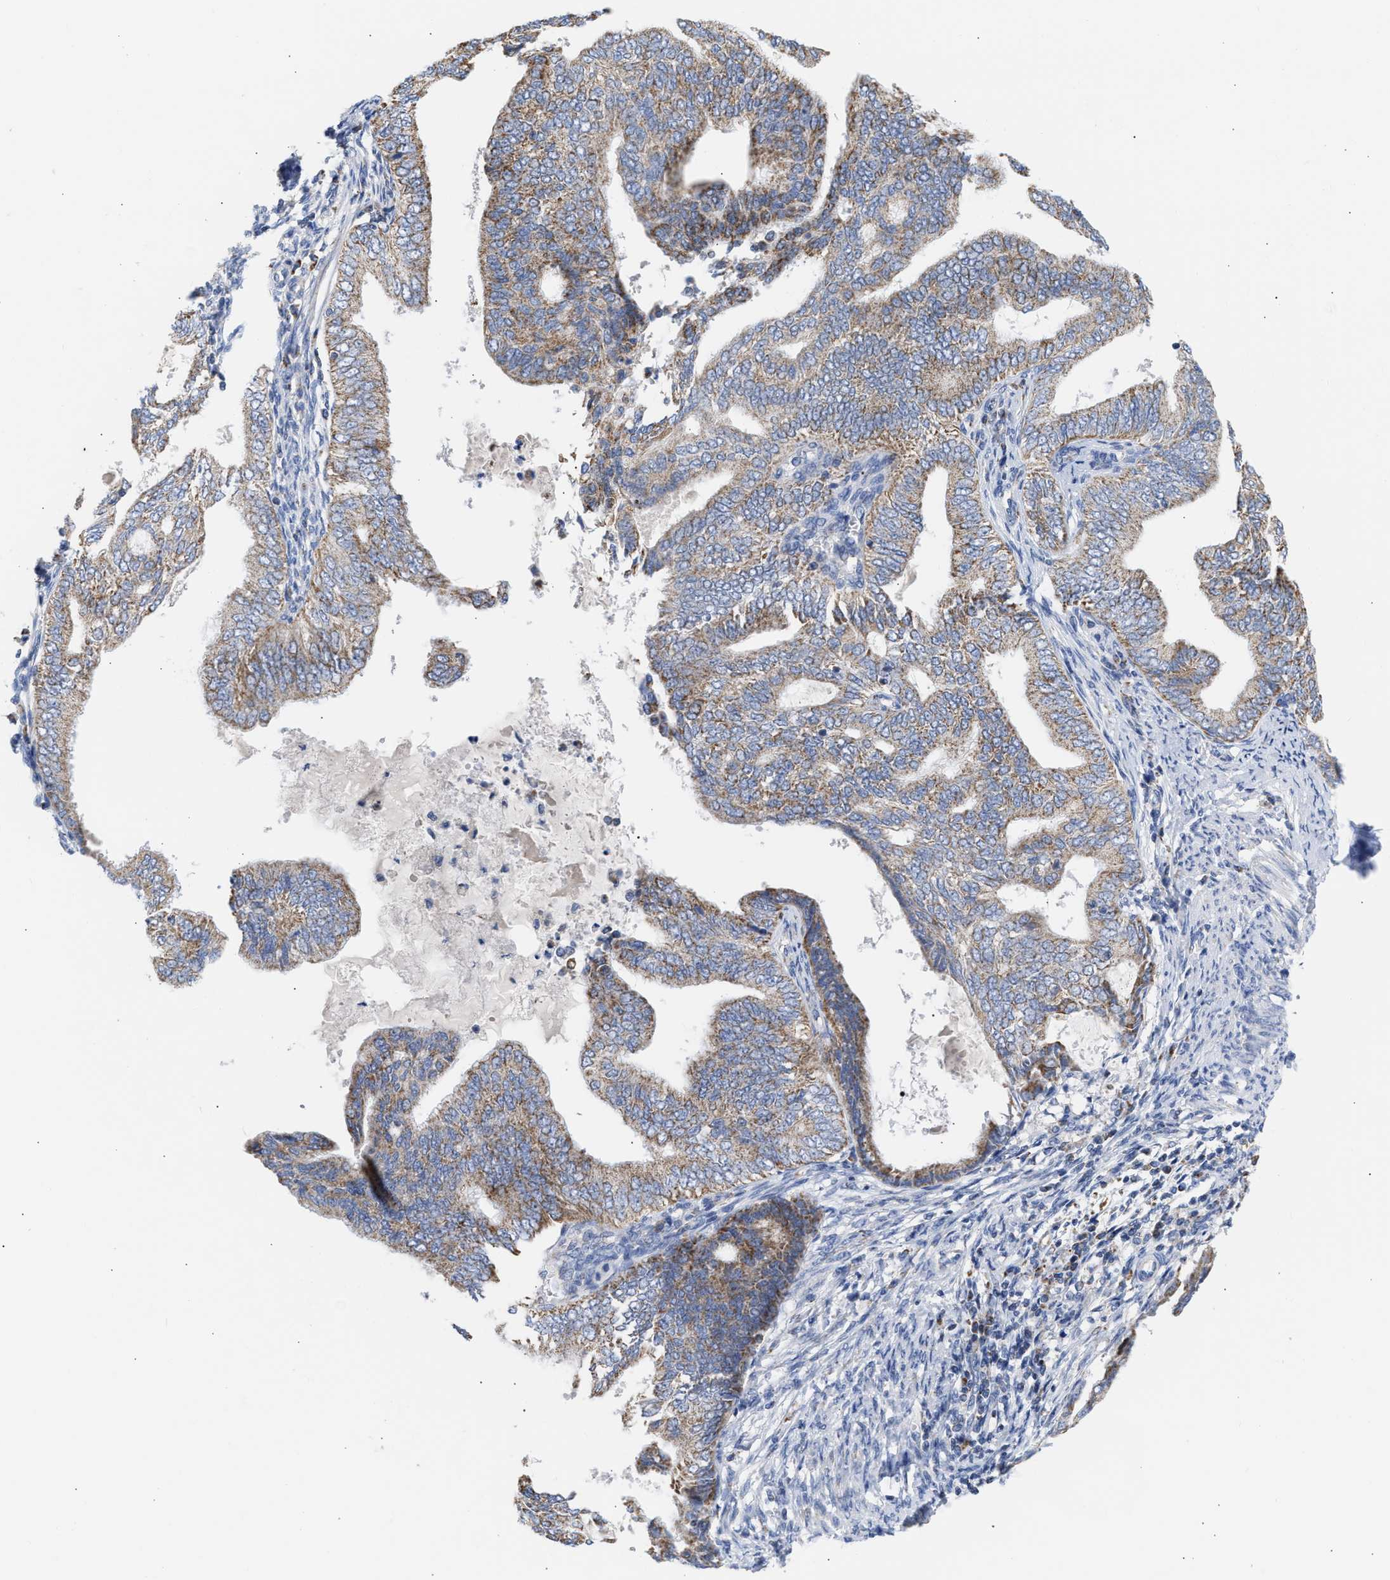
{"staining": {"intensity": "weak", "quantity": ">75%", "location": "cytoplasmic/membranous"}, "tissue": "endometrial cancer", "cell_type": "Tumor cells", "image_type": "cancer", "snomed": [{"axis": "morphology", "description": "Adenocarcinoma, NOS"}, {"axis": "topography", "description": "Endometrium"}], "caption": "Protein expression analysis of endometrial cancer (adenocarcinoma) exhibits weak cytoplasmic/membranous staining in approximately >75% of tumor cells.", "gene": "ACOT13", "patient": {"sex": "female", "age": 58}}